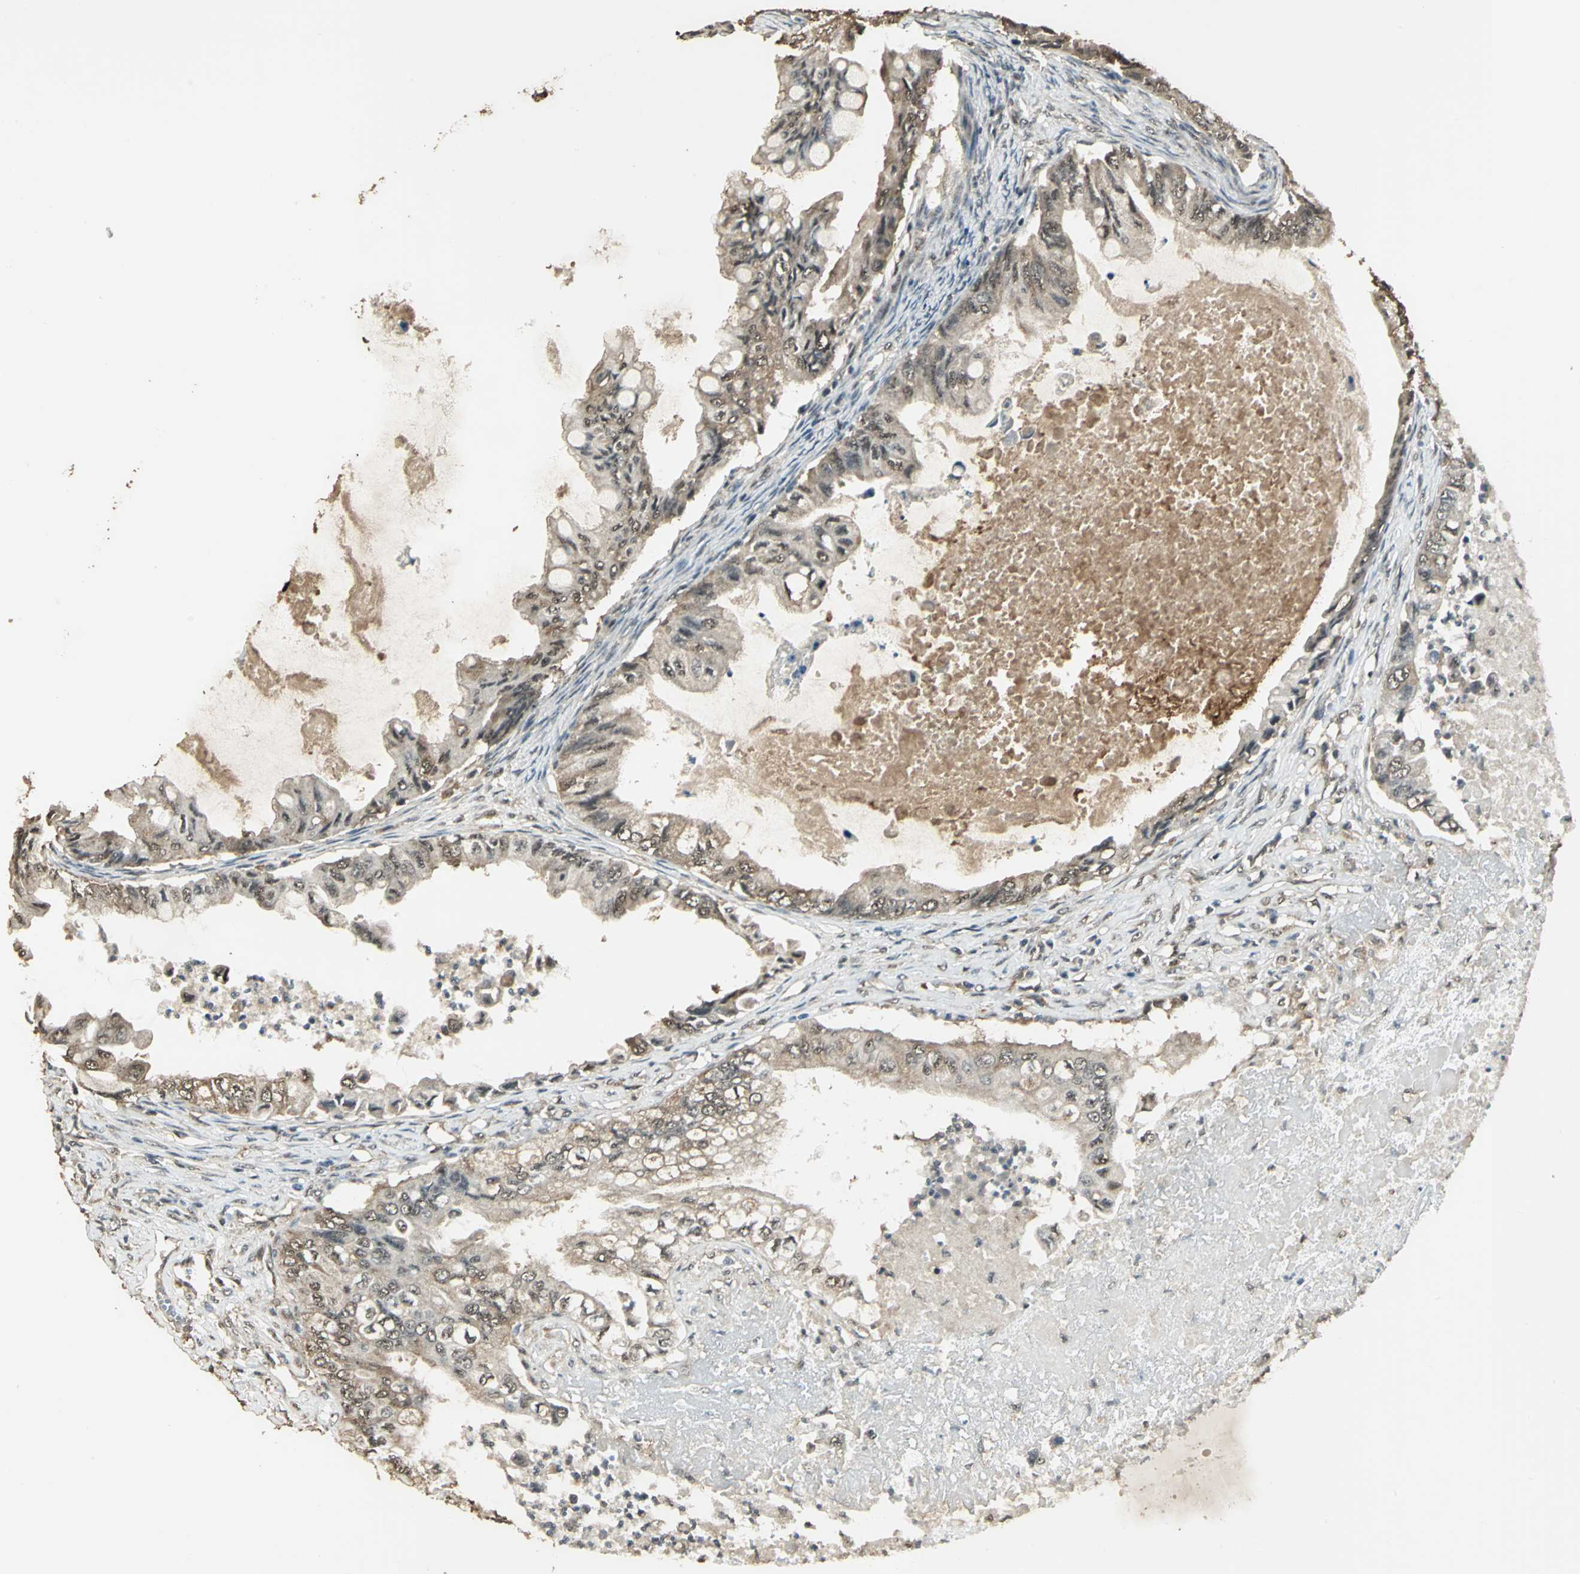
{"staining": {"intensity": "weak", "quantity": ">75%", "location": "cytoplasmic/membranous"}, "tissue": "ovarian cancer", "cell_type": "Tumor cells", "image_type": "cancer", "snomed": [{"axis": "morphology", "description": "Cystadenocarcinoma, mucinous, NOS"}, {"axis": "topography", "description": "Ovary"}], "caption": "IHC of human ovarian mucinous cystadenocarcinoma displays low levels of weak cytoplasmic/membranous staining in approximately >75% of tumor cells.", "gene": "UCHL5", "patient": {"sex": "female", "age": 80}}